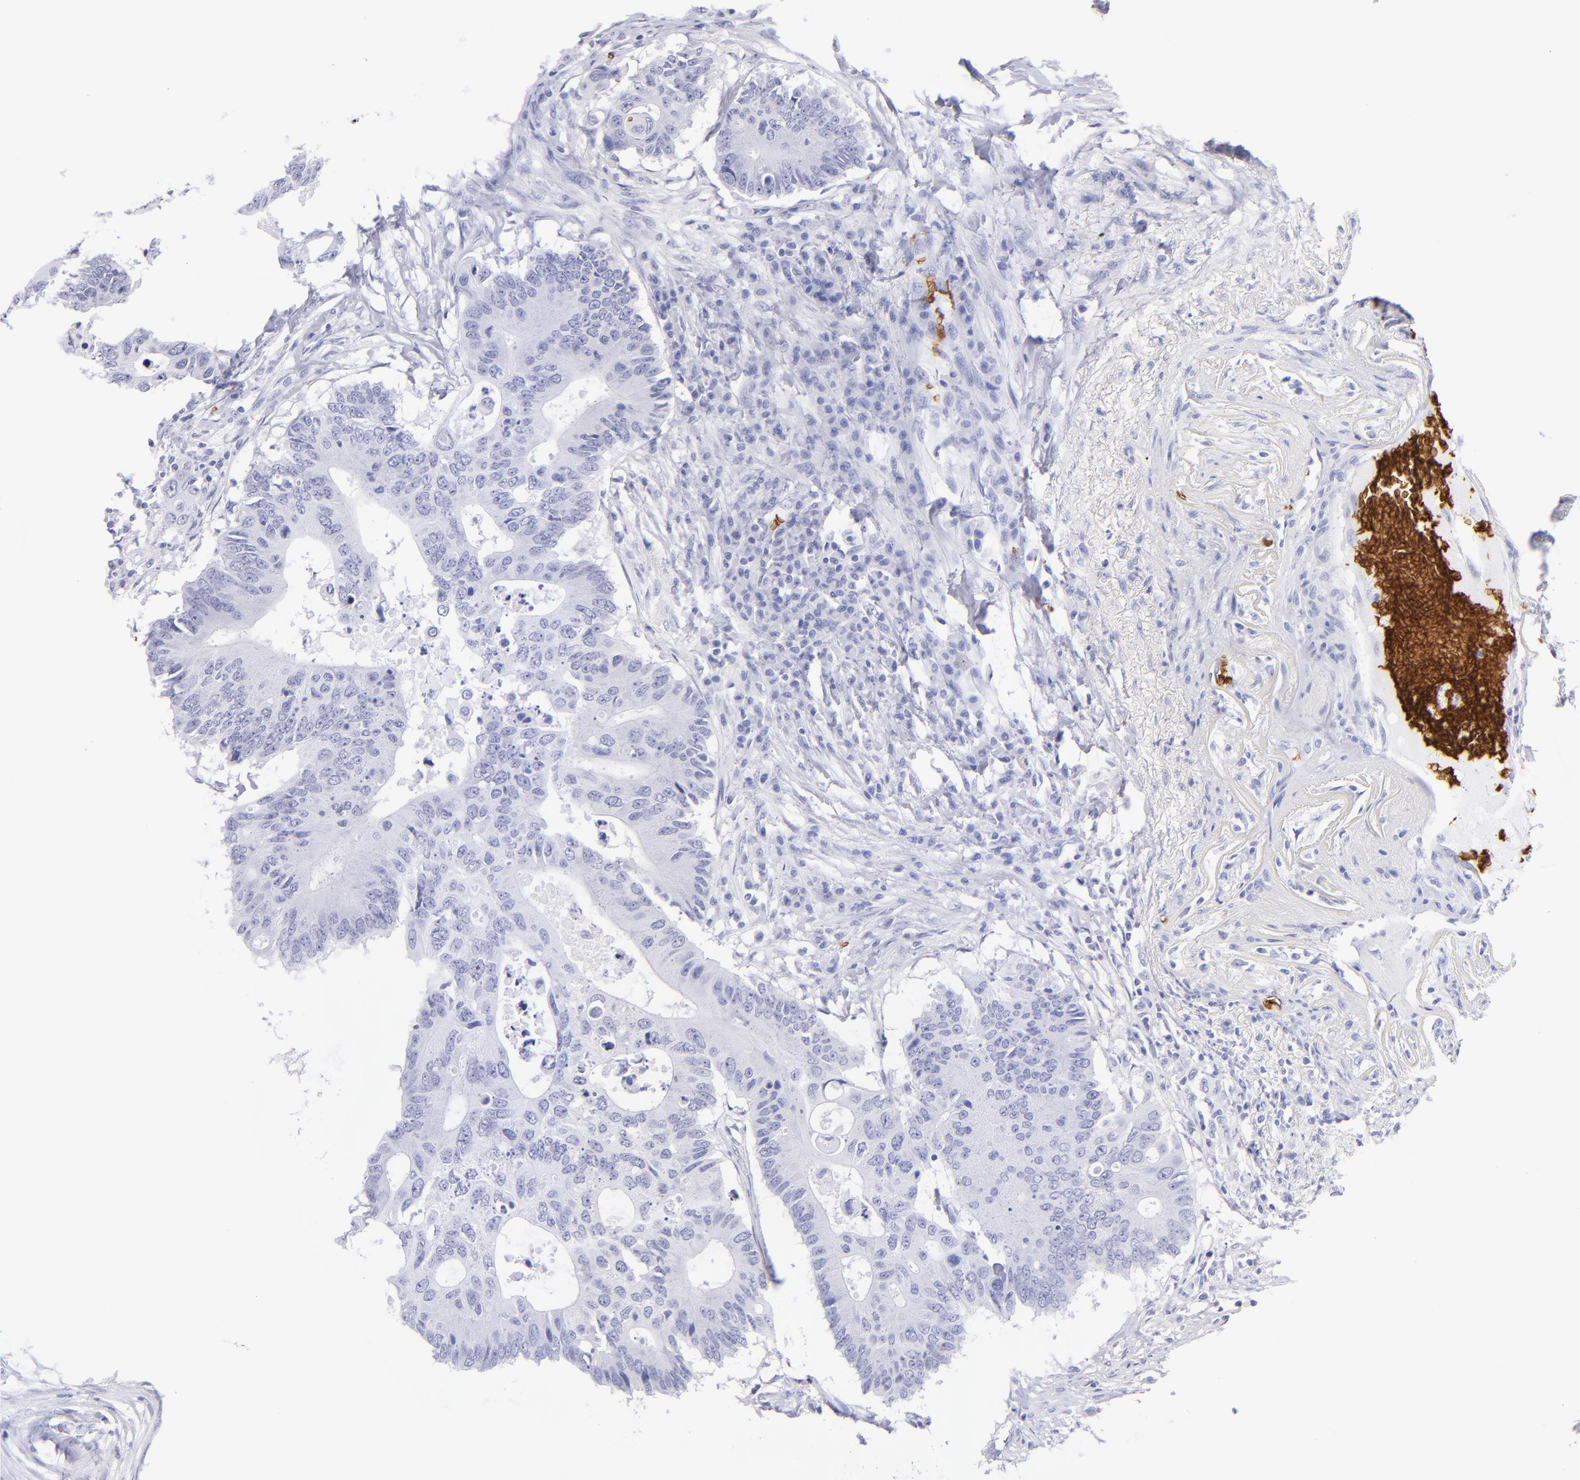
{"staining": {"intensity": "negative", "quantity": "none", "location": "none"}, "tissue": "colorectal cancer", "cell_type": "Tumor cells", "image_type": "cancer", "snomed": [{"axis": "morphology", "description": "Adenocarcinoma, NOS"}, {"axis": "topography", "description": "Colon"}], "caption": "Human colorectal cancer (adenocarcinoma) stained for a protein using immunohistochemistry (IHC) displays no positivity in tumor cells.", "gene": "GYPA", "patient": {"sex": "male", "age": 71}}